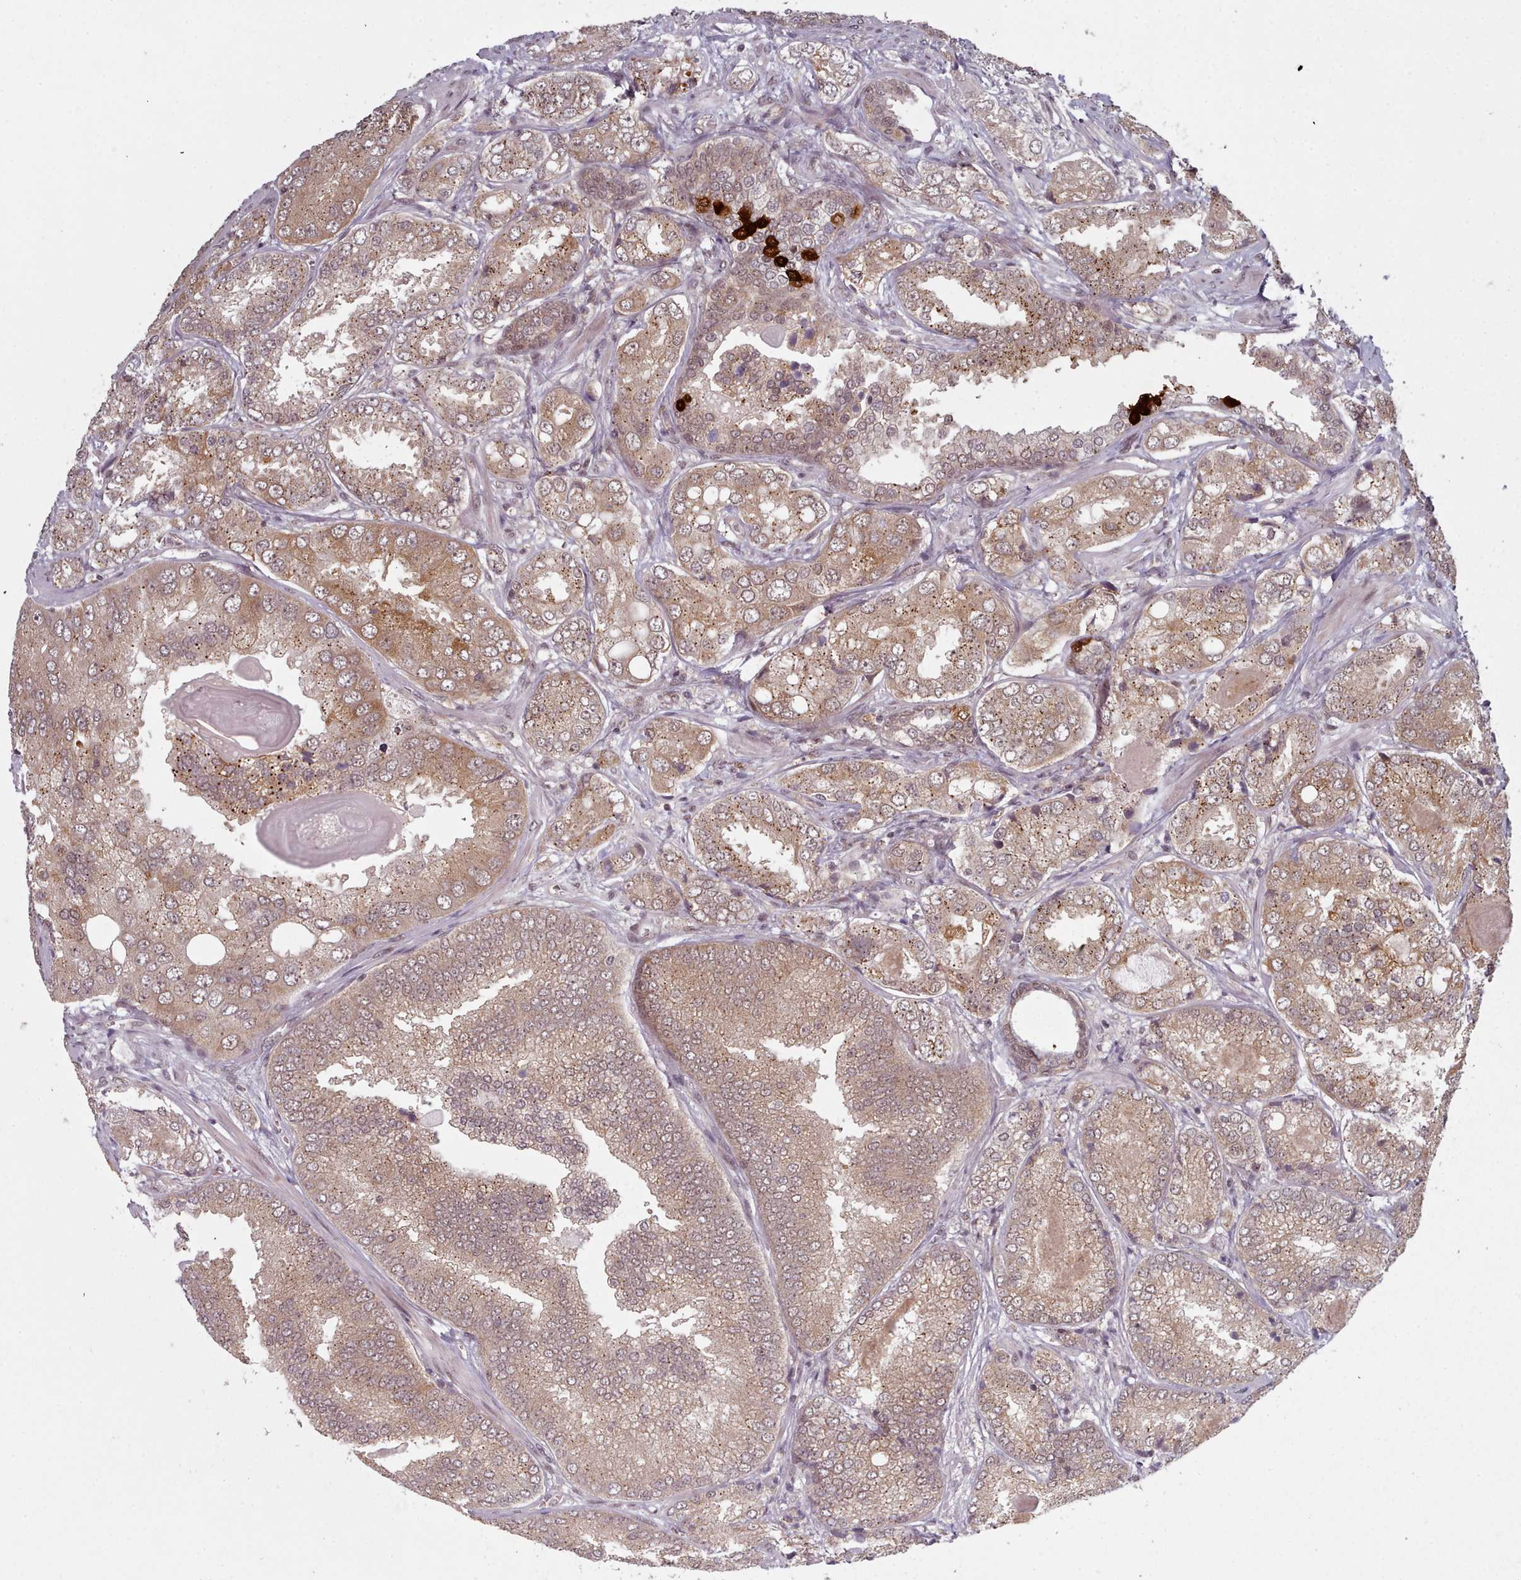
{"staining": {"intensity": "moderate", "quantity": ">75%", "location": "cytoplasmic/membranous"}, "tissue": "prostate cancer", "cell_type": "Tumor cells", "image_type": "cancer", "snomed": [{"axis": "morphology", "description": "Adenocarcinoma, High grade"}, {"axis": "topography", "description": "Prostate"}], "caption": "The image demonstrates a brown stain indicating the presence of a protein in the cytoplasmic/membranous of tumor cells in prostate high-grade adenocarcinoma.", "gene": "DHX8", "patient": {"sex": "male", "age": 63}}